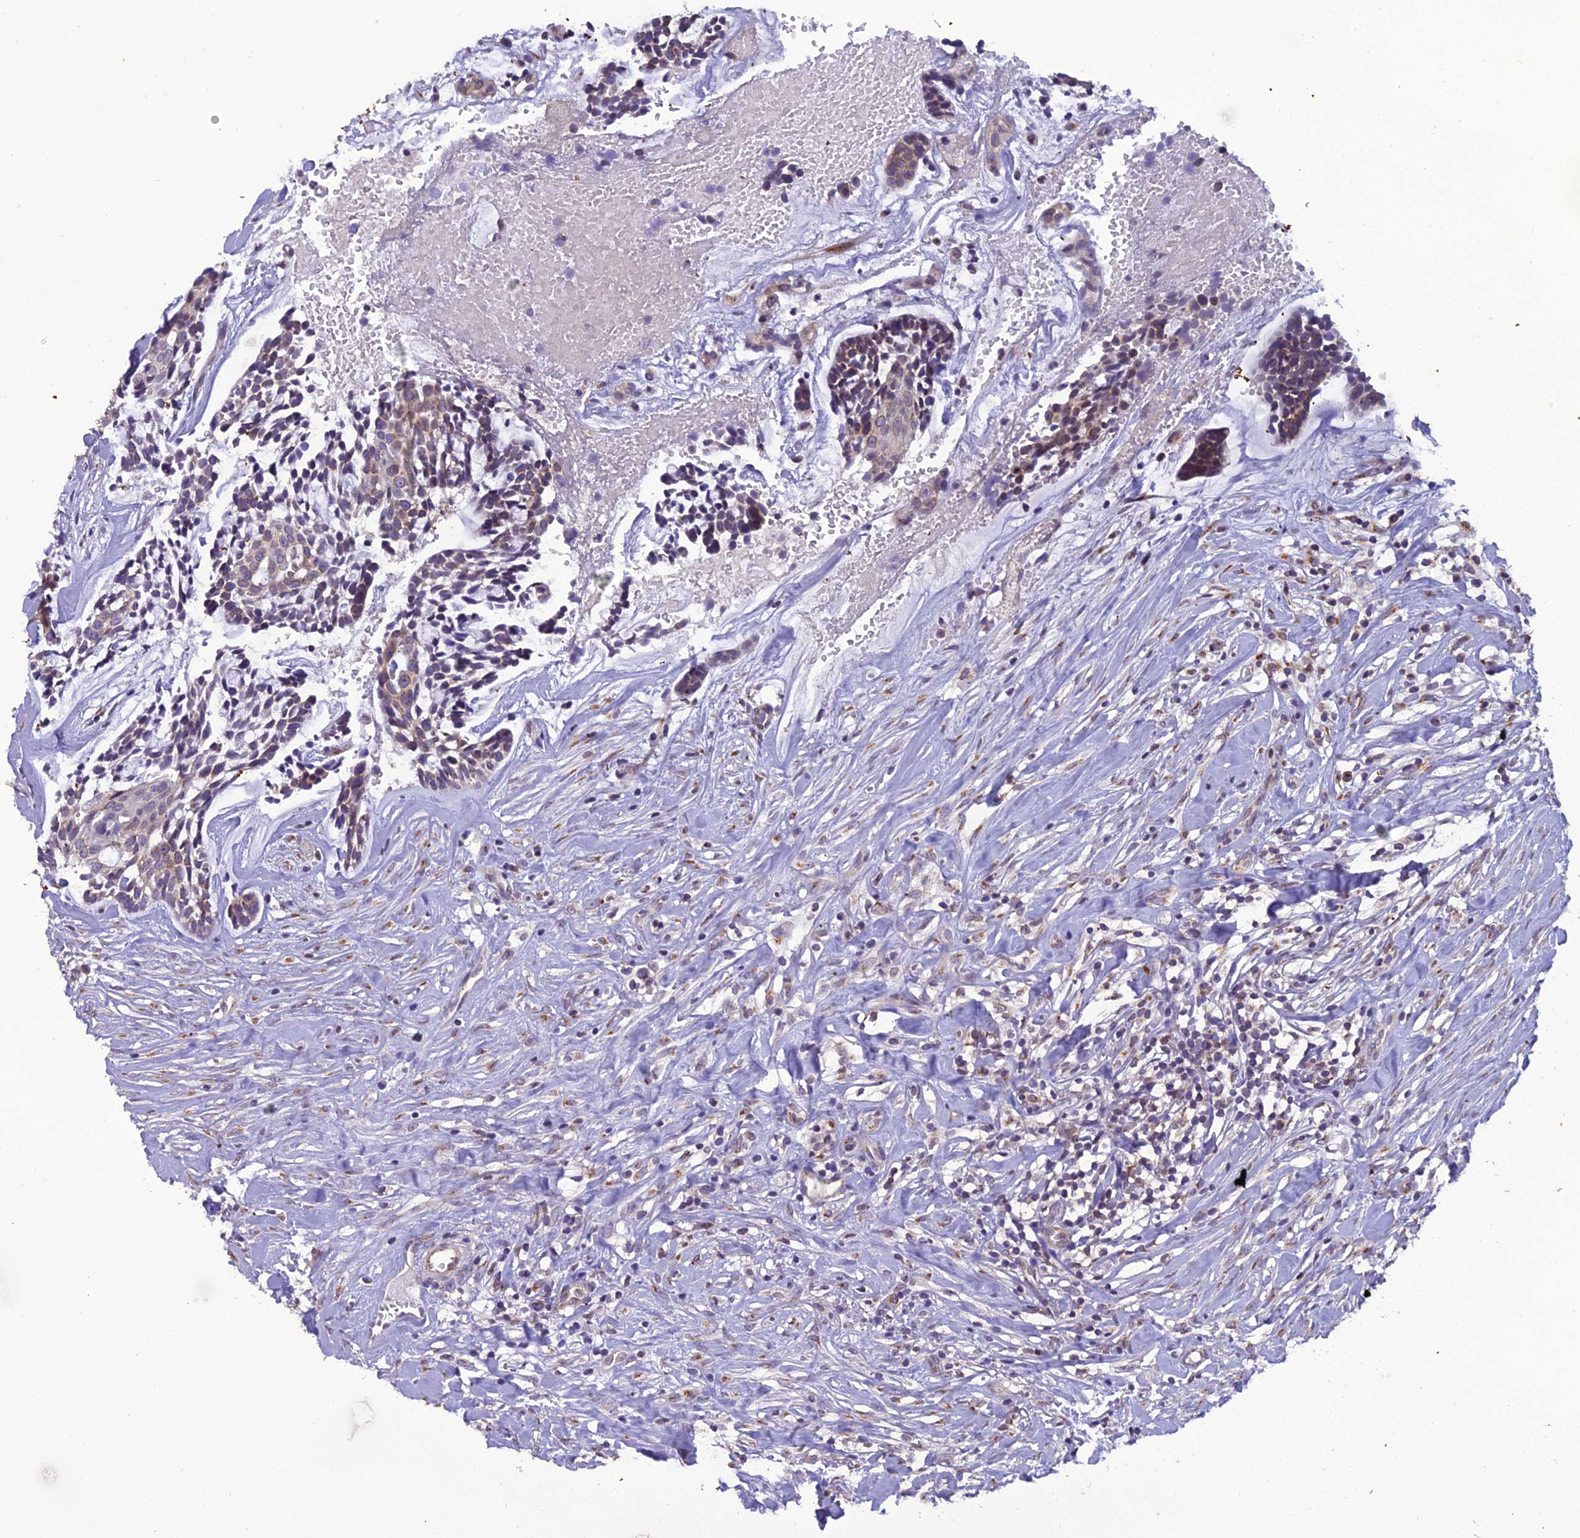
{"staining": {"intensity": "weak", "quantity": ">75%", "location": "cytoplasmic/membranous"}, "tissue": "head and neck cancer", "cell_type": "Tumor cells", "image_type": "cancer", "snomed": [{"axis": "morphology", "description": "Normal tissue, NOS"}, {"axis": "morphology", "description": "Adenocarcinoma, NOS"}, {"axis": "topography", "description": "Subcutis"}, {"axis": "topography", "description": "Nasopharynx"}, {"axis": "topography", "description": "Head-Neck"}], "caption": "A low amount of weak cytoplasmic/membranous staining is seen in approximately >75% of tumor cells in head and neck adenocarcinoma tissue.", "gene": "GOLPH3", "patient": {"sex": "female", "age": 73}}